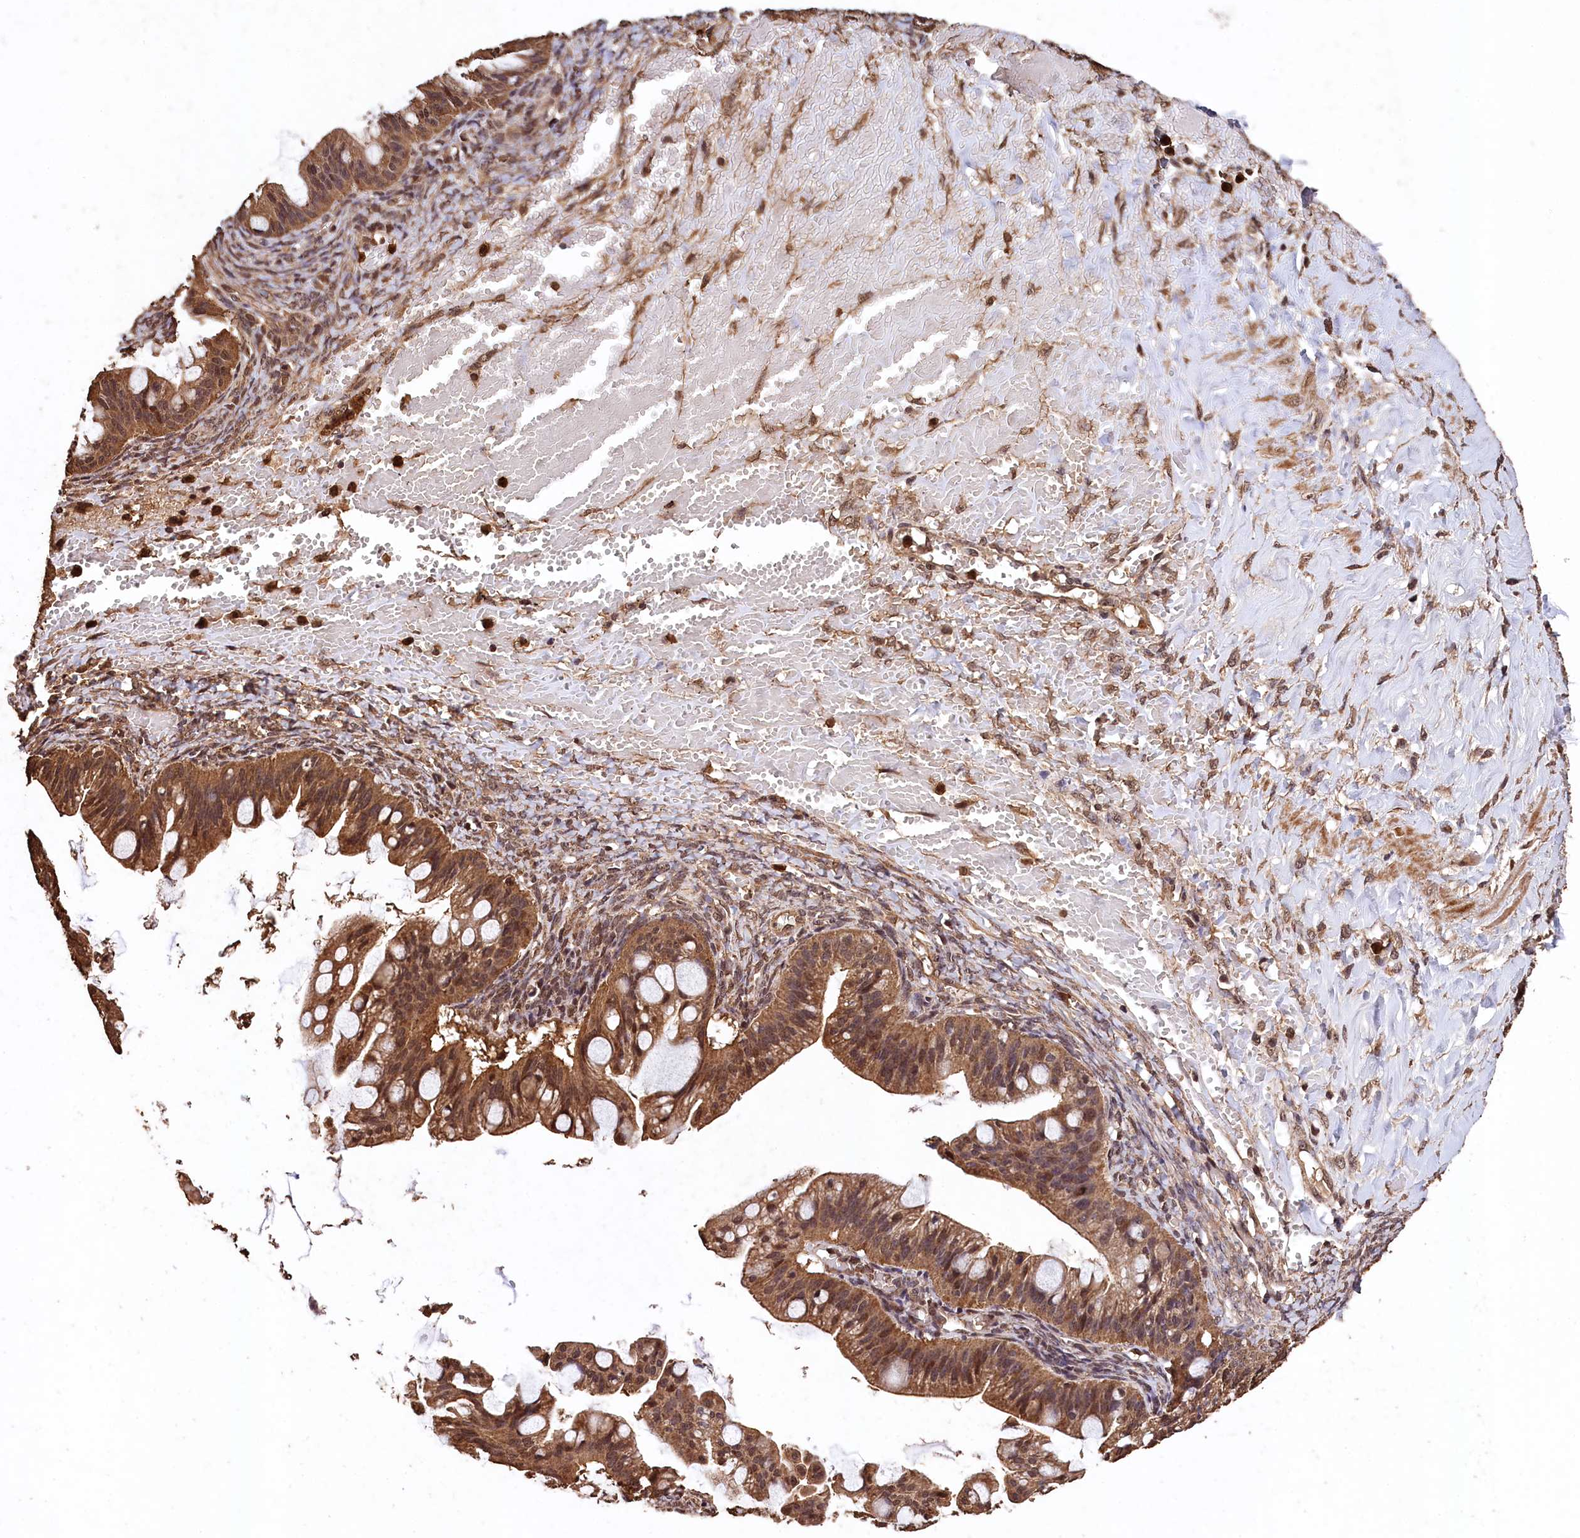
{"staining": {"intensity": "moderate", "quantity": ">75%", "location": "cytoplasmic/membranous,nuclear"}, "tissue": "ovarian cancer", "cell_type": "Tumor cells", "image_type": "cancer", "snomed": [{"axis": "morphology", "description": "Cystadenocarcinoma, mucinous, NOS"}, {"axis": "topography", "description": "Ovary"}], "caption": "About >75% of tumor cells in human ovarian cancer (mucinous cystadenocarcinoma) reveal moderate cytoplasmic/membranous and nuclear protein expression as visualized by brown immunohistochemical staining.", "gene": "CEP57L1", "patient": {"sex": "female", "age": 73}}